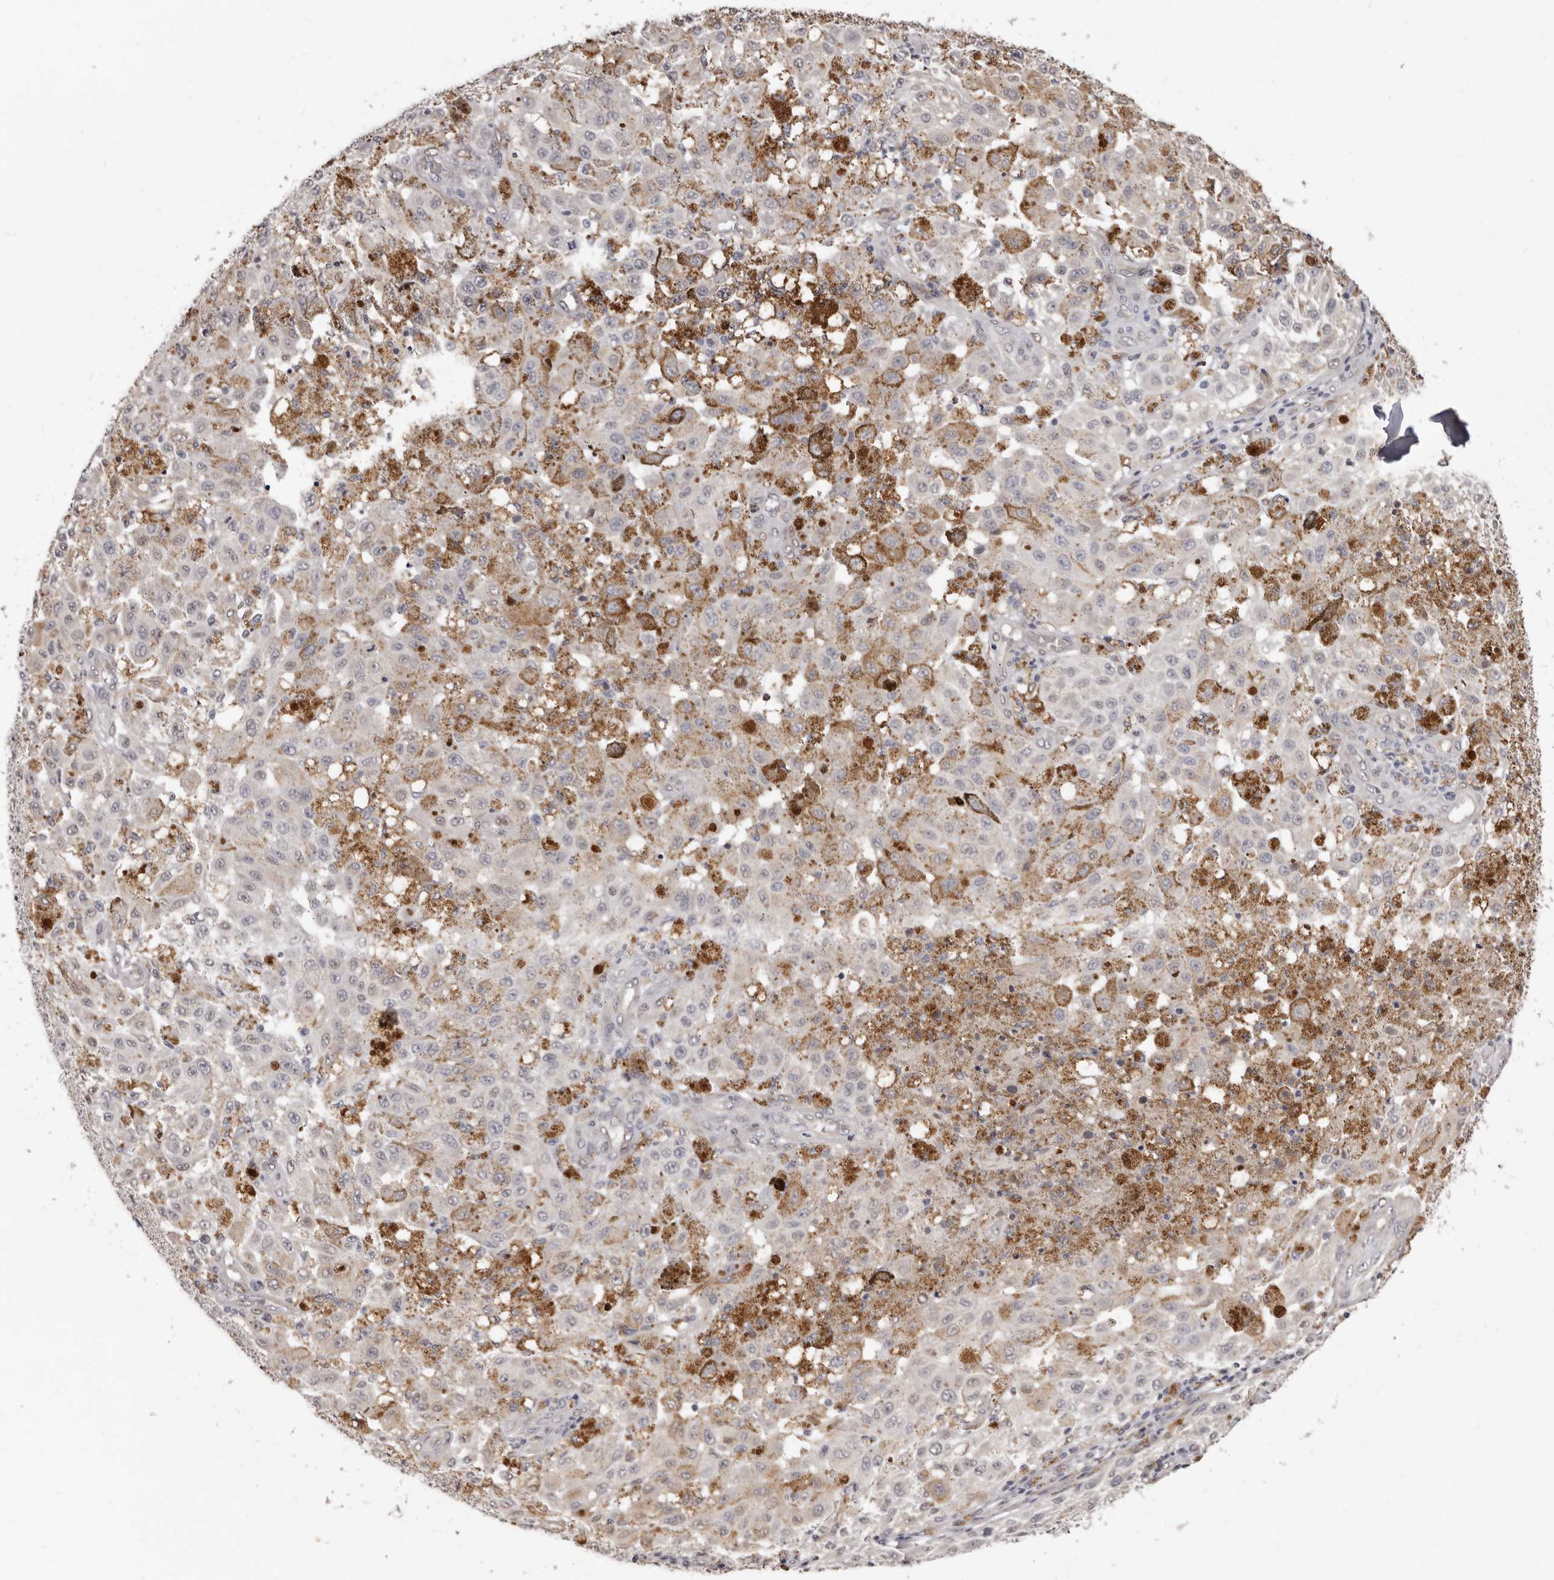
{"staining": {"intensity": "negative", "quantity": "none", "location": "none"}, "tissue": "melanoma", "cell_type": "Tumor cells", "image_type": "cancer", "snomed": [{"axis": "morphology", "description": "Malignant melanoma, NOS"}, {"axis": "topography", "description": "Skin"}], "caption": "Immunohistochemistry (IHC) of malignant melanoma demonstrates no expression in tumor cells.", "gene": "KHDRBS2", "patient": {"sex": "female", "age": 64}}